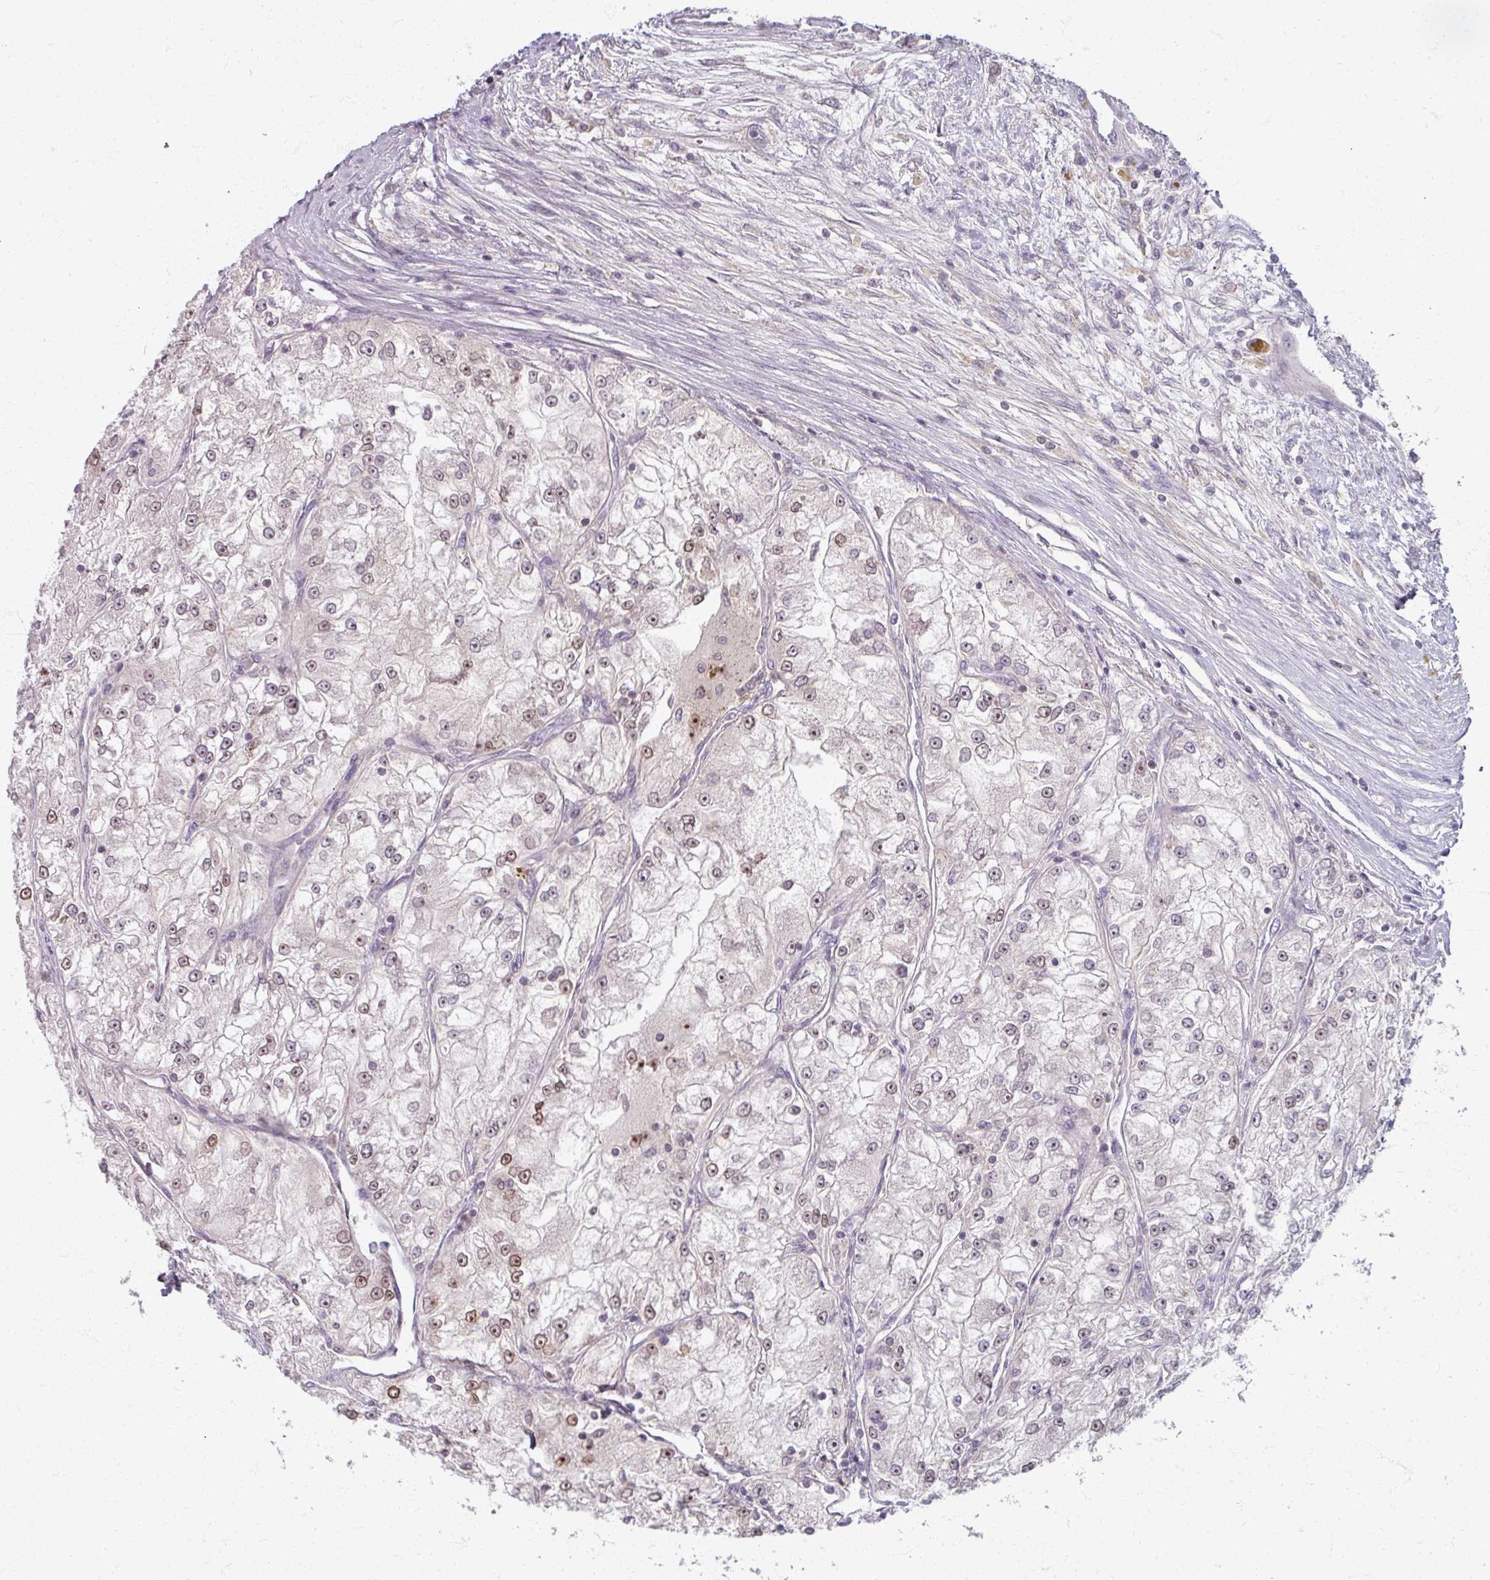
{"staining": {"intensity": "moderate", "quantity": "<25%", "location": "nuclear"}, "tissue": "renal cancer", "cell_type": "Tumor cells", "image_type": "cancer", "snomed": [{"axis": "morphology", "description": "Adenocarcinoma, NOS"}, {"axis": "topography", "description": "Kidney"}], "caption": "Tumor cells exhibit low levels of moderate nuclear expression in approximately <25% of cells in human renal adenocarcinoma.", "gene": "TTLL7", "patient": {"sex": "female", "age": 72}}